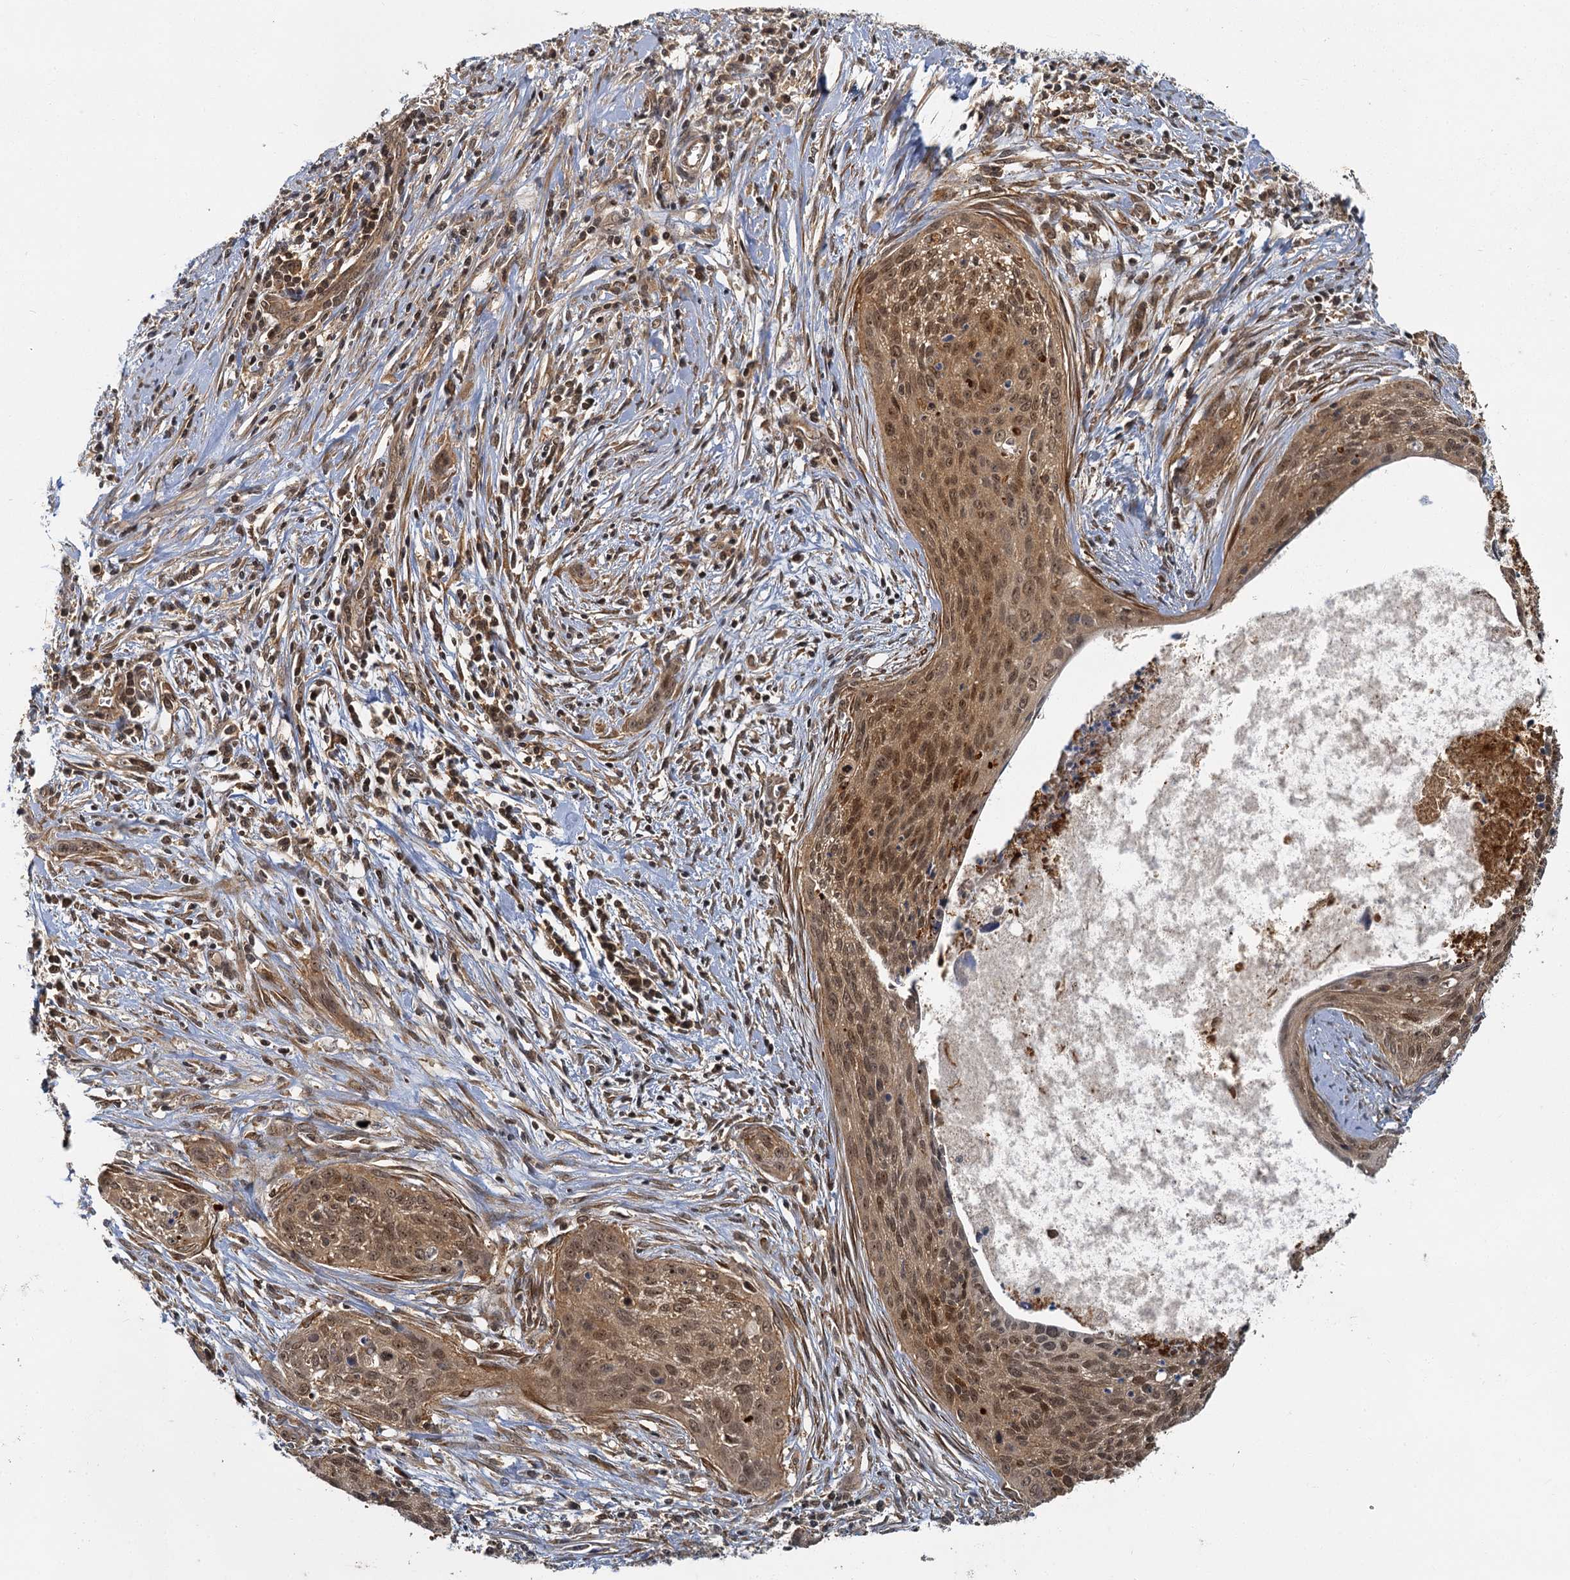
{"staining": {"intensity": "moderate", "quantity": ">75%", "location": "cytoplasmic/membranous,nuclear"}, "tissue": "cervical cancer", "cell_type": "Tumor cells", "image_type": "cancer", "snomed": [{"axis": "morphology", "description": "Squamous cell carcinoma, NOS"}, {"axis": "topography", "description": "Cervix"}], "caption": "Cervical squamous cell carcinoma stained with a protein marker demonstrates moderate staining in tumor cells.", "gene": "ZNF549", "patient": {"sex": "female", "age": 55}}